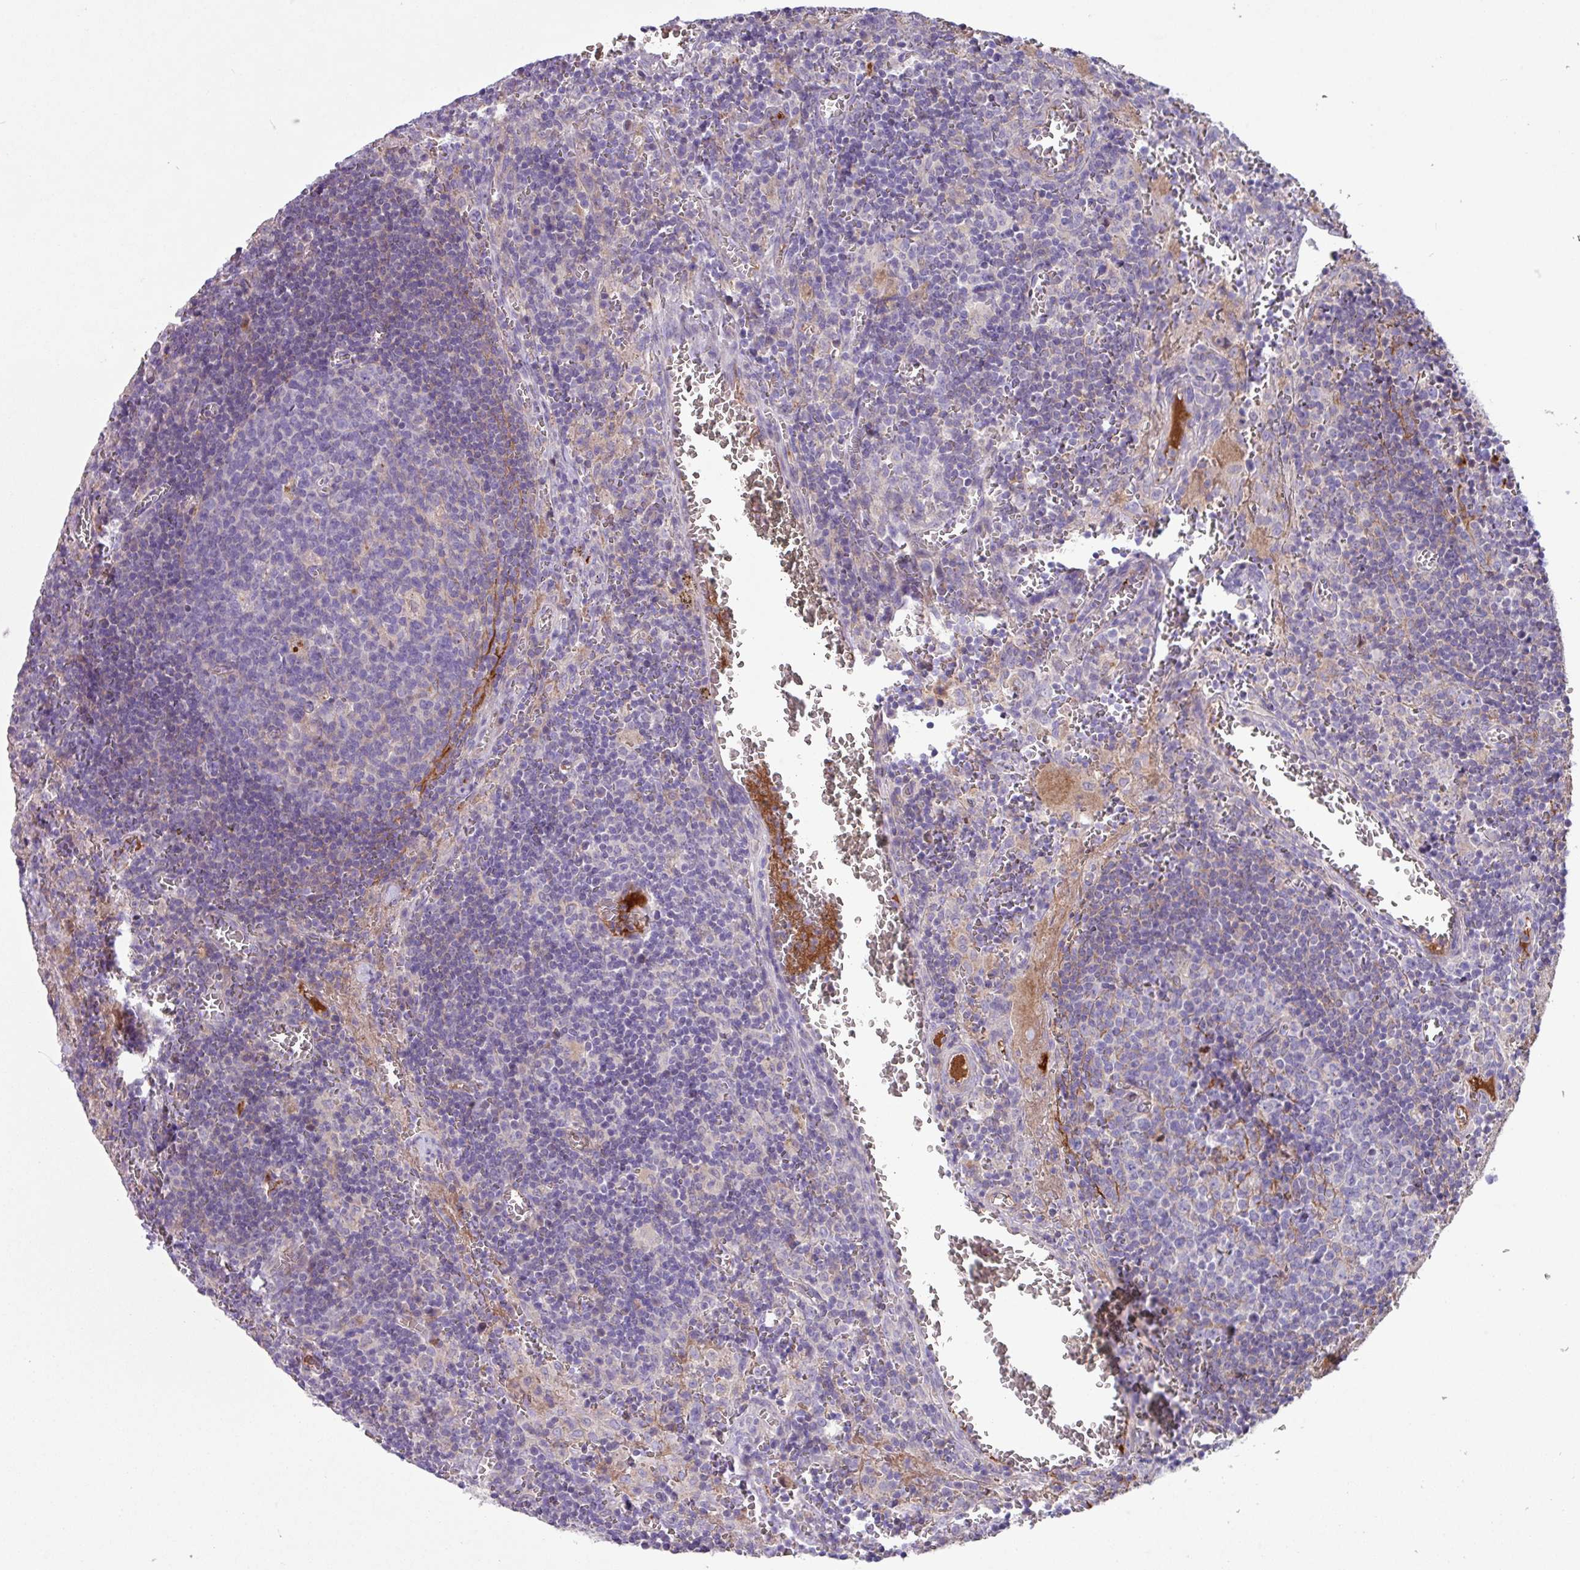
{"staining": {"intensity": "negative", "quantity": "none", "location": "none"}, "tissue": "lymph node", "cell_type": "Germinal center cells", "image_type": "normal", "snomed": [{"axis": "morphology", "description": "Normal tissue, NOS"}, {"axis": "topography", "description": "Lymph node"}], "caption": "IHC histopathology image of normal lymph node: human lymph node stained with DAB shows no significant protein expression in germinal center cells.", "gene": "IQCJ", "patient": {"sex": "male", "age": 50}}